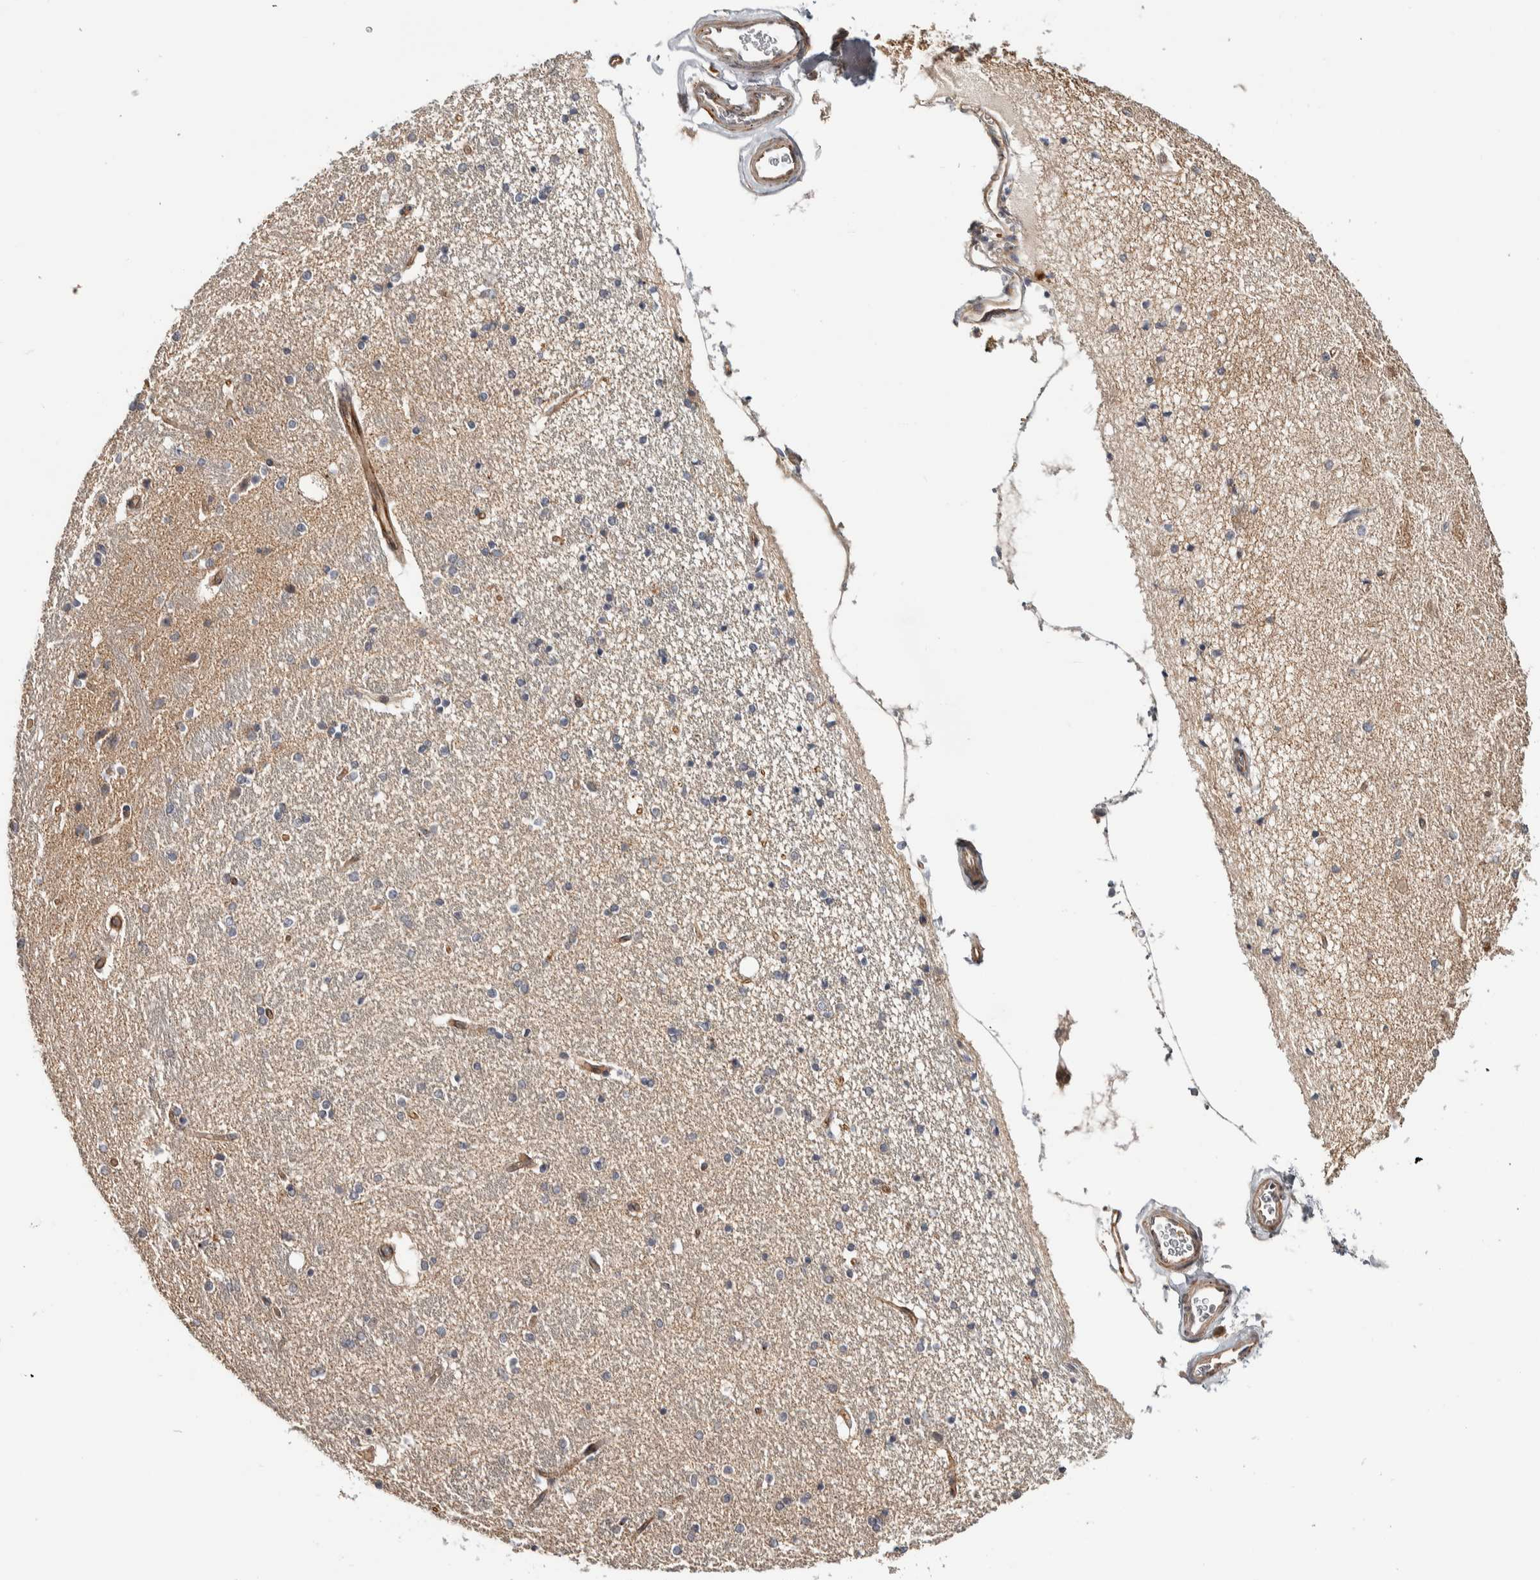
{"staining": {"intensity": "negative", "quantity": "none", "location": "none"}, "tissue": "hippocampus", "cell_type": "Glial cells", "image_type": "normal", "snomed": [{"axis": "morphology", "description": "Normal tissue, NOS"}, {"axis": "topography", "description": "Hippocampus"}], "caption": "Glial cells show no significant protein positivity in benign hippocampus. The staining is performed using DAB (3,3'-diaminobenzidine) brown chromogen with nuclei counter-stained in using hematoxylin.", "gene": "CHMP4C", "patient": {"sex": "female", "age": 54}}